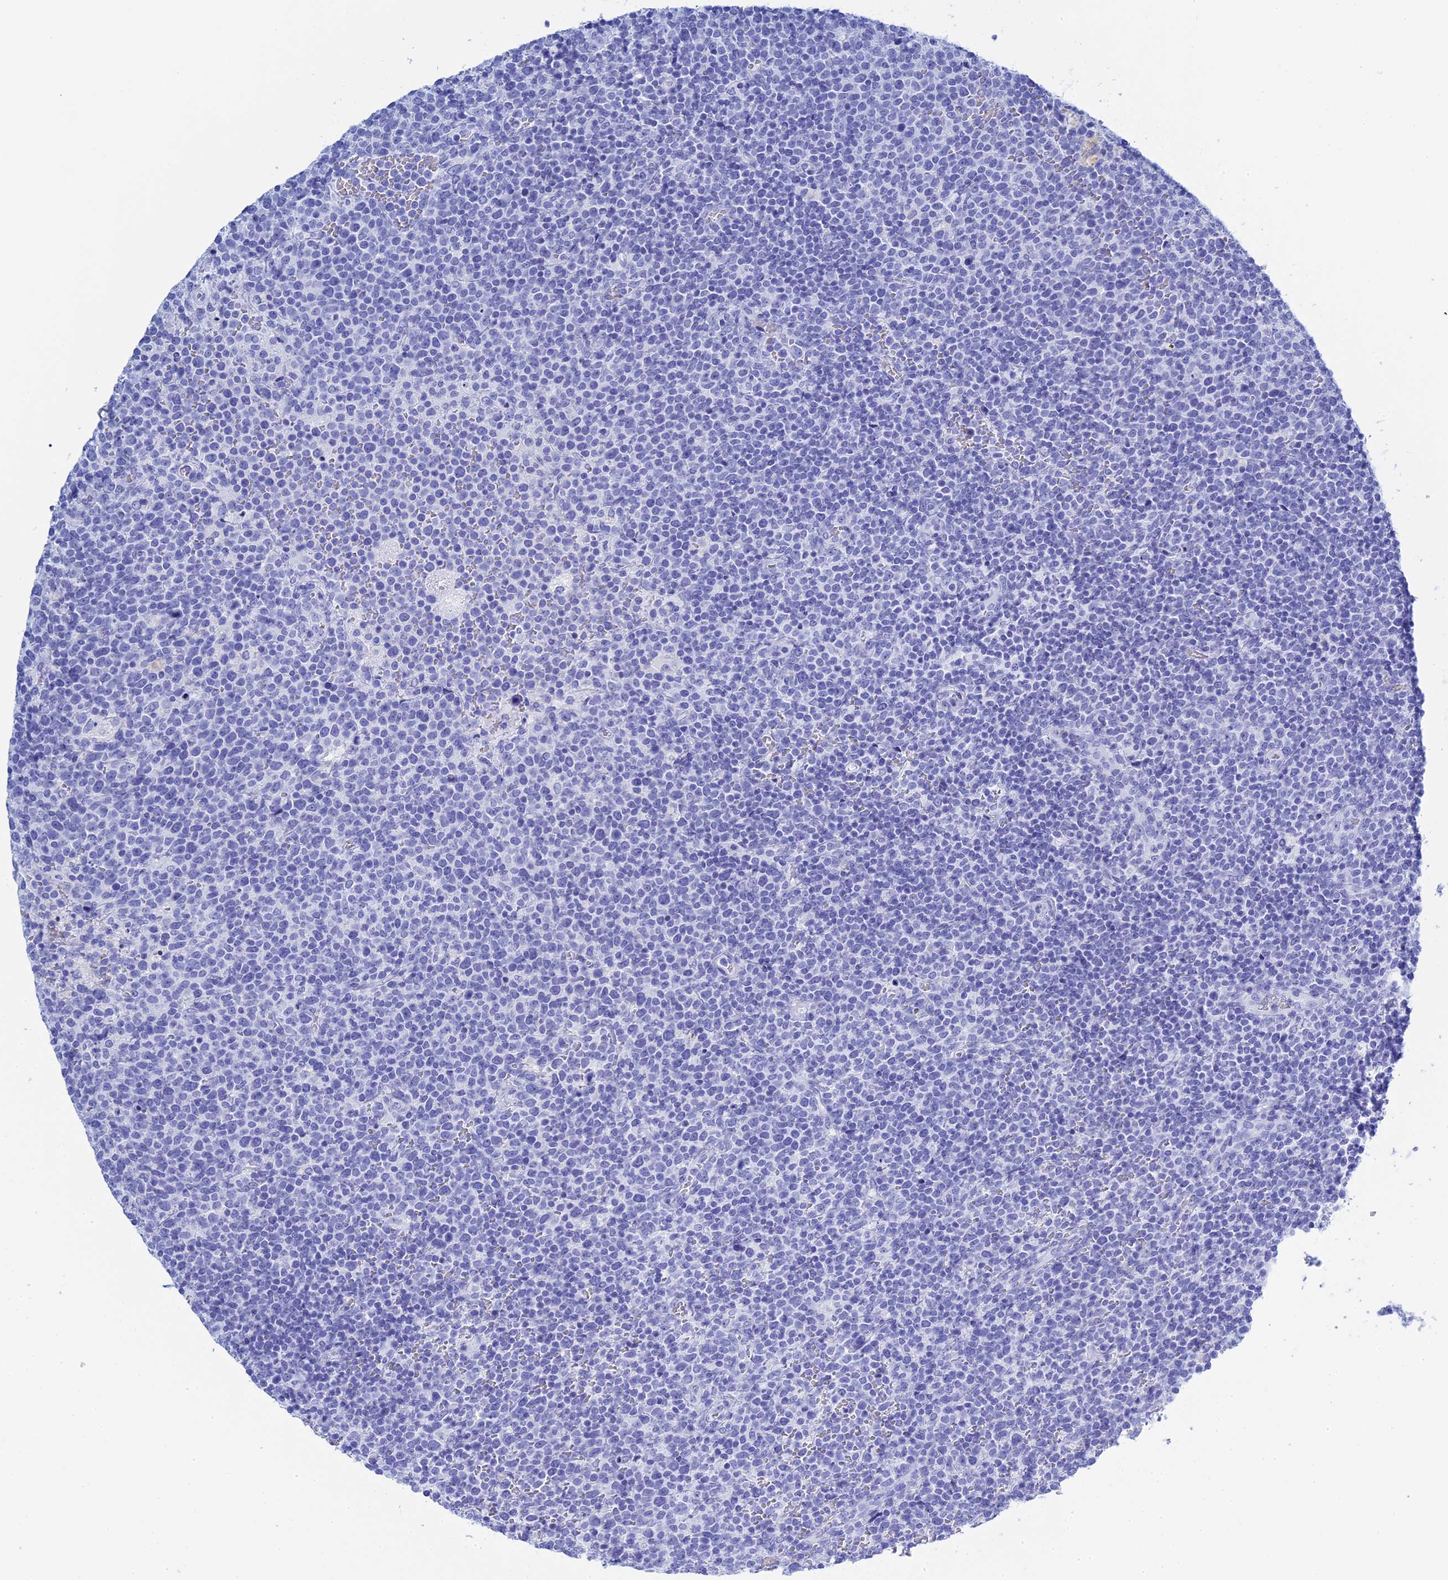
{"staining": {"intensity": "negative", "quantity": "none", "location": "none"}, "tissue": "lymphoma", "cell_type": "Tumor cells", "image_type": "cancer", "snomed": [{"axis": "morphology", "description": "Malignant lymphoma, non-Hodgkin's type, High grade"}, {"axis": "topography", "description": "Lymph node"}], "caption": "IHC image of human malignant lymphoma, non-Hodgkin's type (high-grade) stained for a protein (brown), which shows no expression in tumor cells.", "gene": "TEX101", "patient": {"sex": "male", "age": 61}}